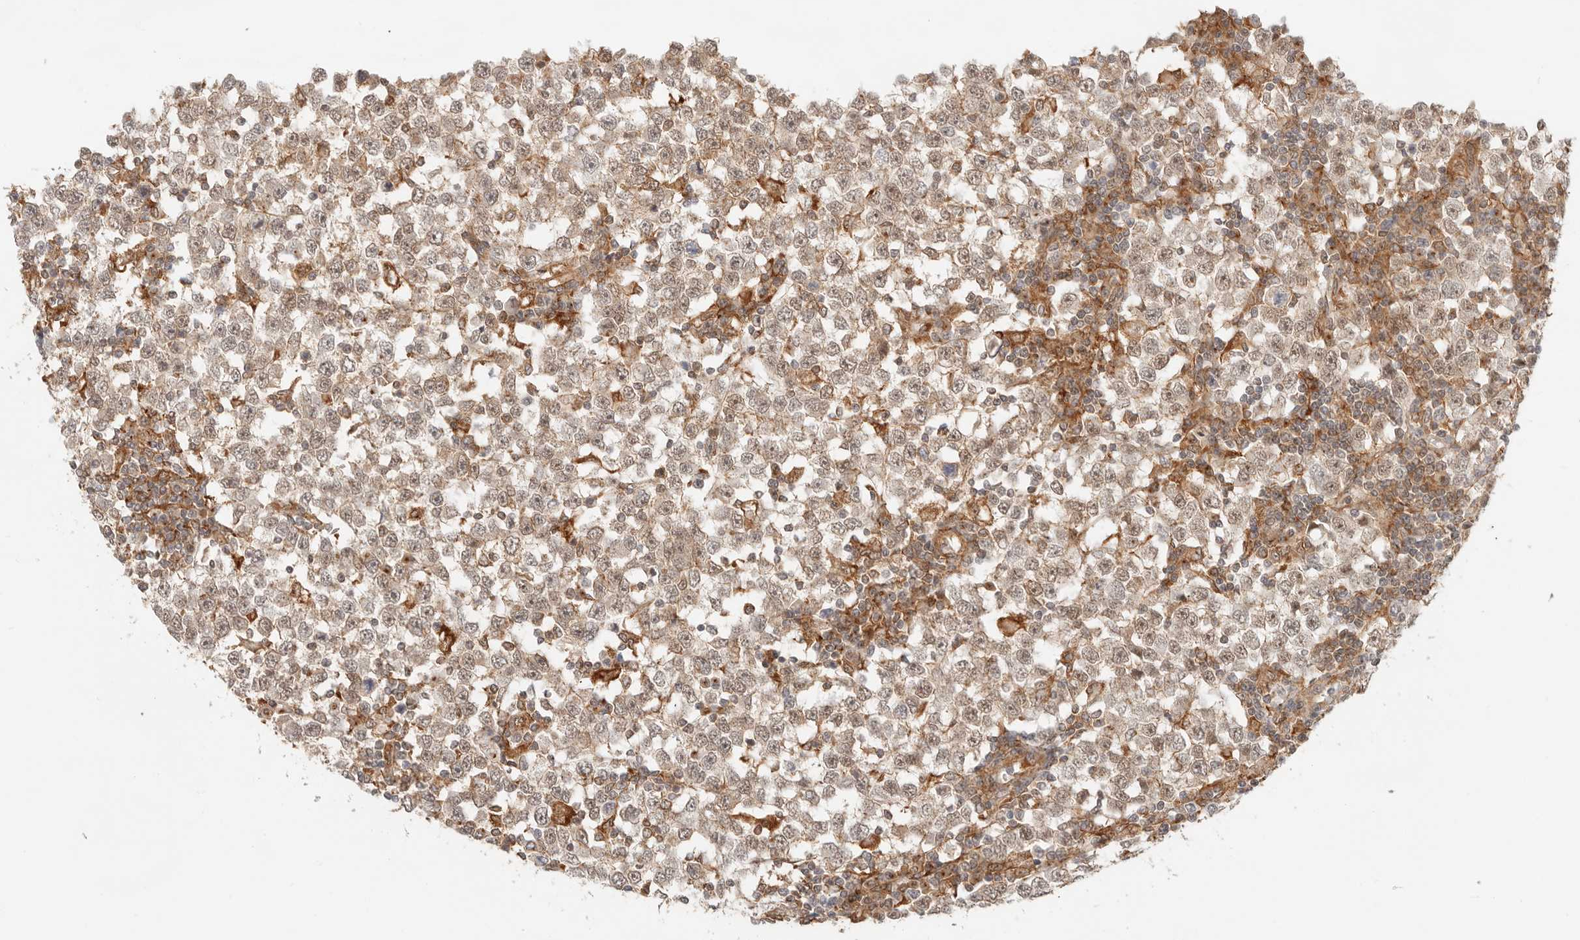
{"staining": {"intensity": "moderate", "quantity": ">75%", "location": "nuclear"}, "tissue": "testis cancer", "cell_type": "Tumor cells", "image_type": "cancer", "snomed": [{"axis": "morphology", "description": "Seminoma, NOS"}, {"axis": "topography", "description": "Testis"}], "caption": "Brown immunohistochemical staining in testis cancer (seminoma) demonstrates moderate nuclear positivity in about >75% of tumor cells. The staining is performed using DAB (3,3'-diaminobenzidine) brown chromogen to label protein expression. The nuclei are counter-stained blue using hematoxylin.", "gene": "HEXD", "patient": {"sex": "male", "age": 65}}